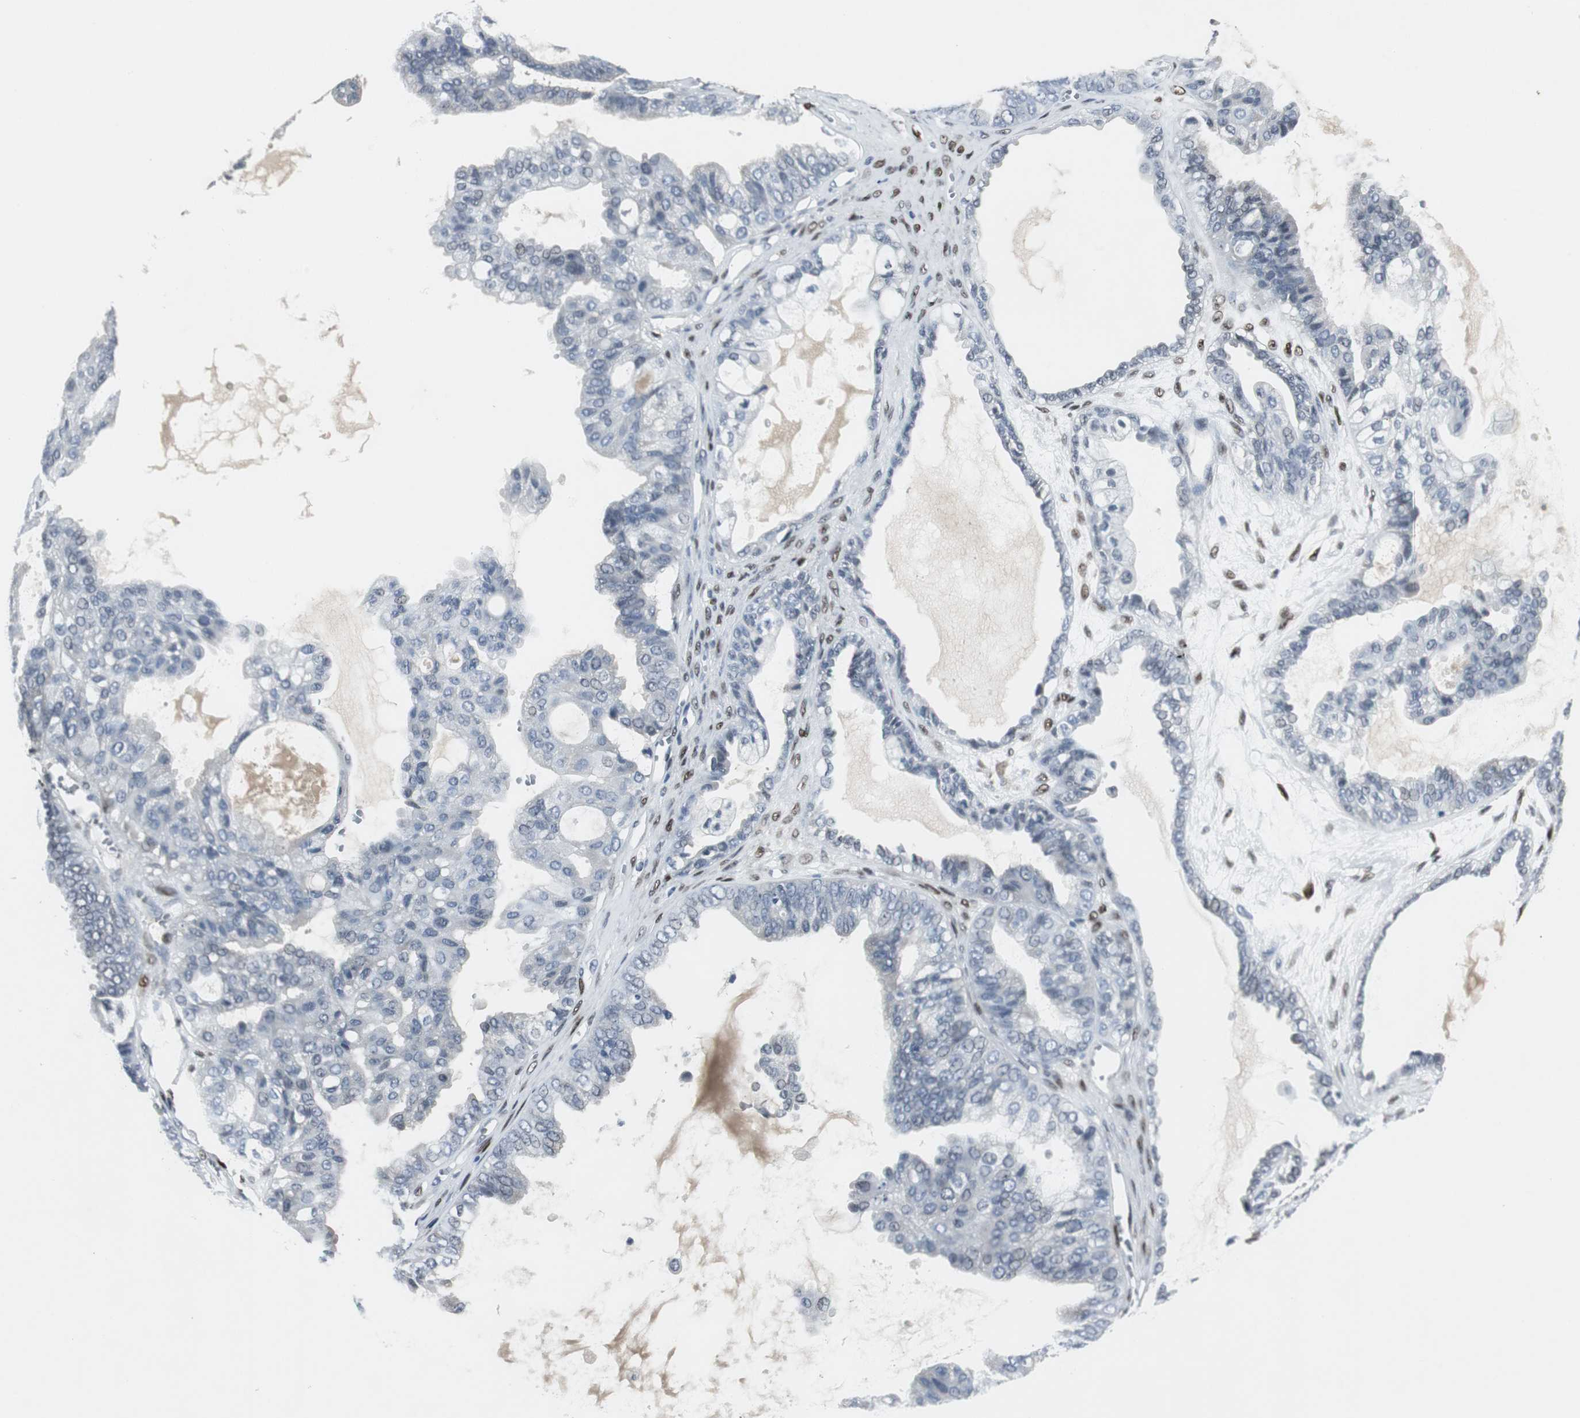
{"staining": {"intensity": "negative", "quantity": "none", "location": "none"}, "tissue": "ovarian cancer", "cell_type": "Tumor cells", "image_type": "cancer", "snomed": [{"axis": "morphology", "description": "Carcinoma, NOS"}, {"axis": "morphology", "description": "Carcinoma, endometroid"}, {"axis": "topography", "description": "Ovary"}], "caption": "Protein analysis of carcinoma (ovarian) demonstrates no significant staining in tumor cells.", "gene": "ELK1", "patient": {"sex": "female", "age": 50}}